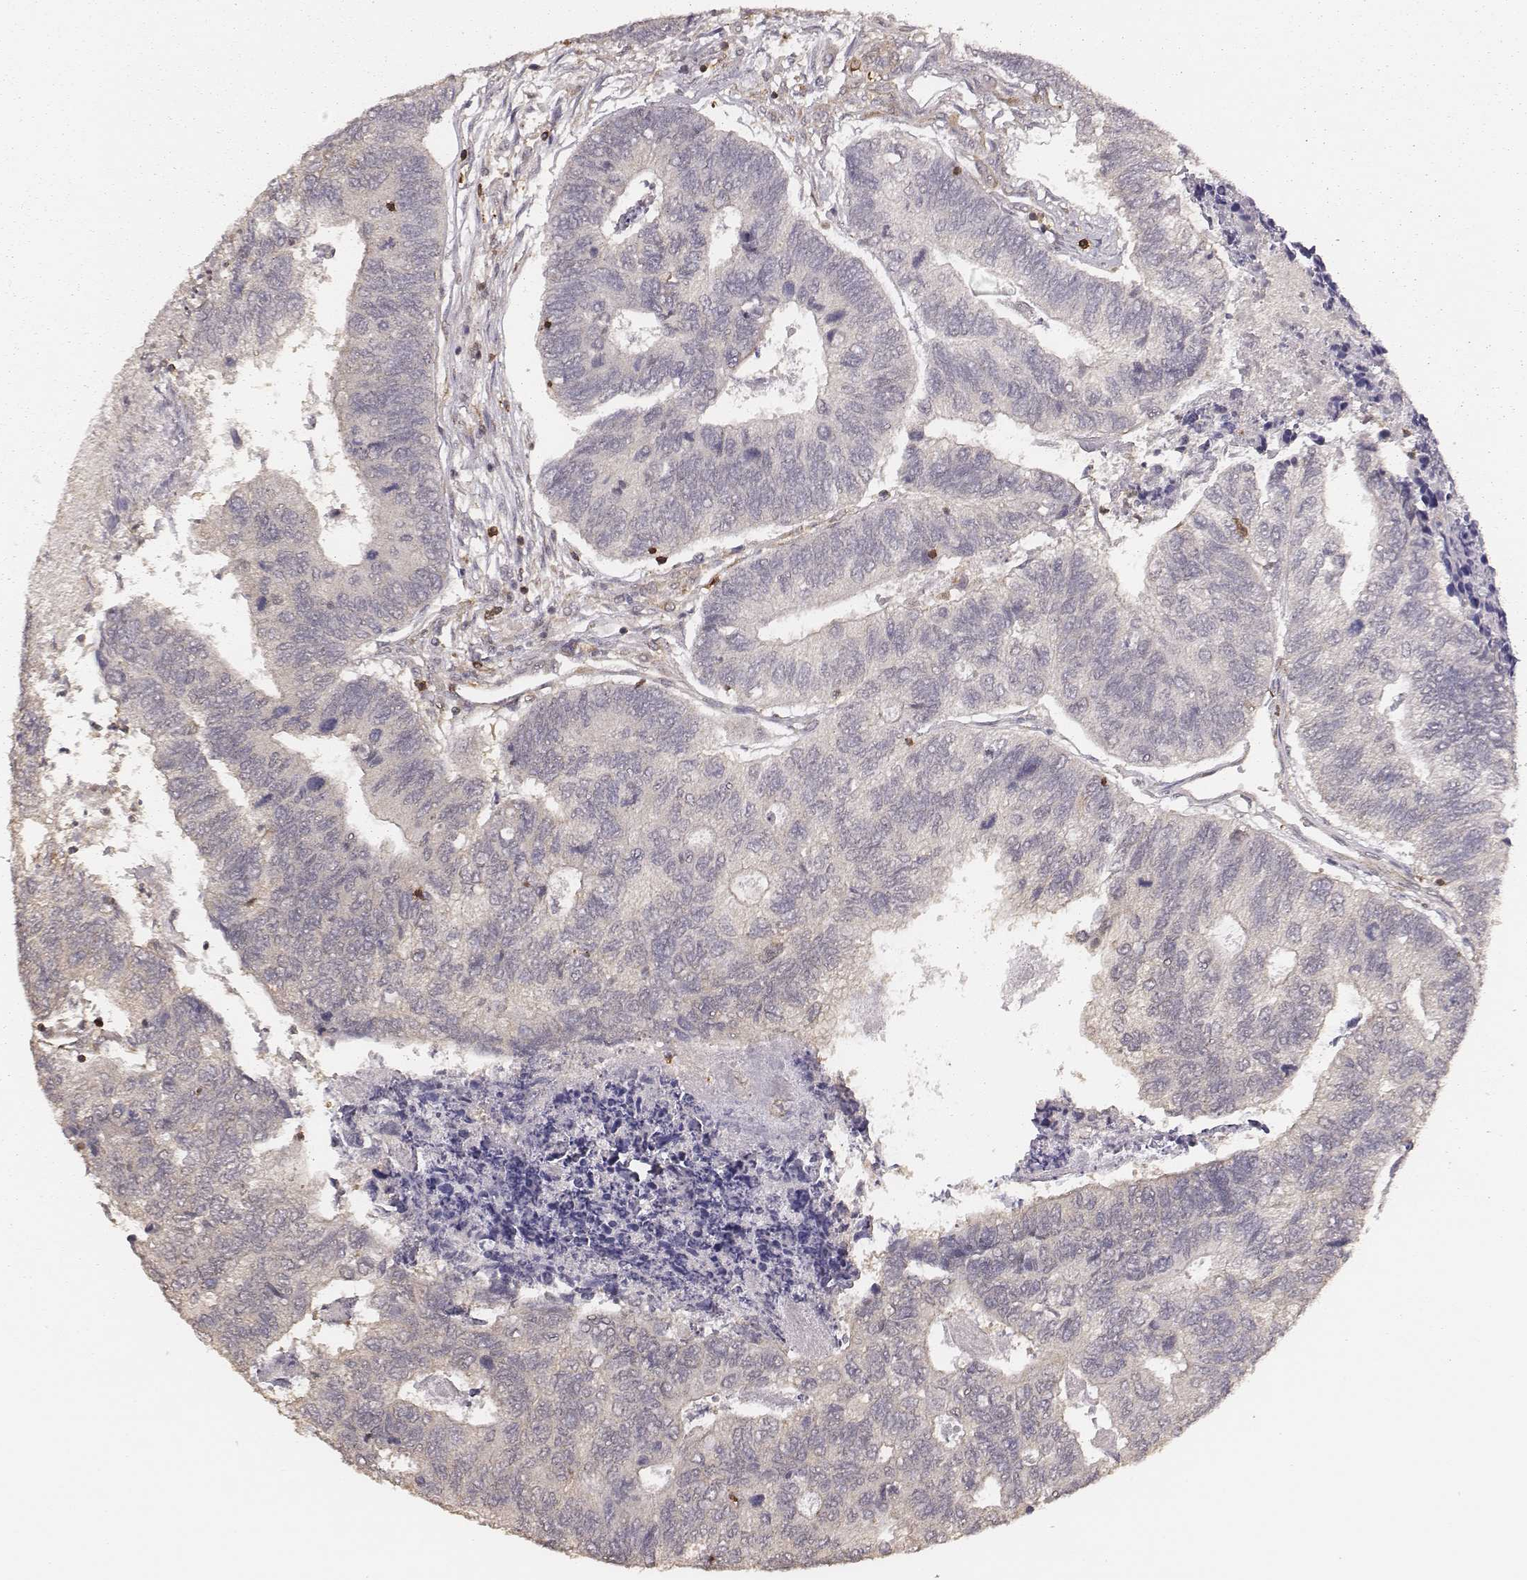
{"staining": {"intensity": "negative", "quantity": "none", "location": "none"}, "tissue": "colorectal cancer", "cell_type": "Tumor cells", "image_type": "cancer", "snomed": [{"axis": "morphology", "description": "Adenocarcinoma, NOS"}, {"axis": "topography", "description": "Colon"}], "caption": "Histopathology image shows no protein expression in tumor cells of colorectal adenocarcinoma tissue. (DAB immunohistochemistry, high magnification).", "gene": "PILRA", "patient": {"sex": "female", "age": 67}}